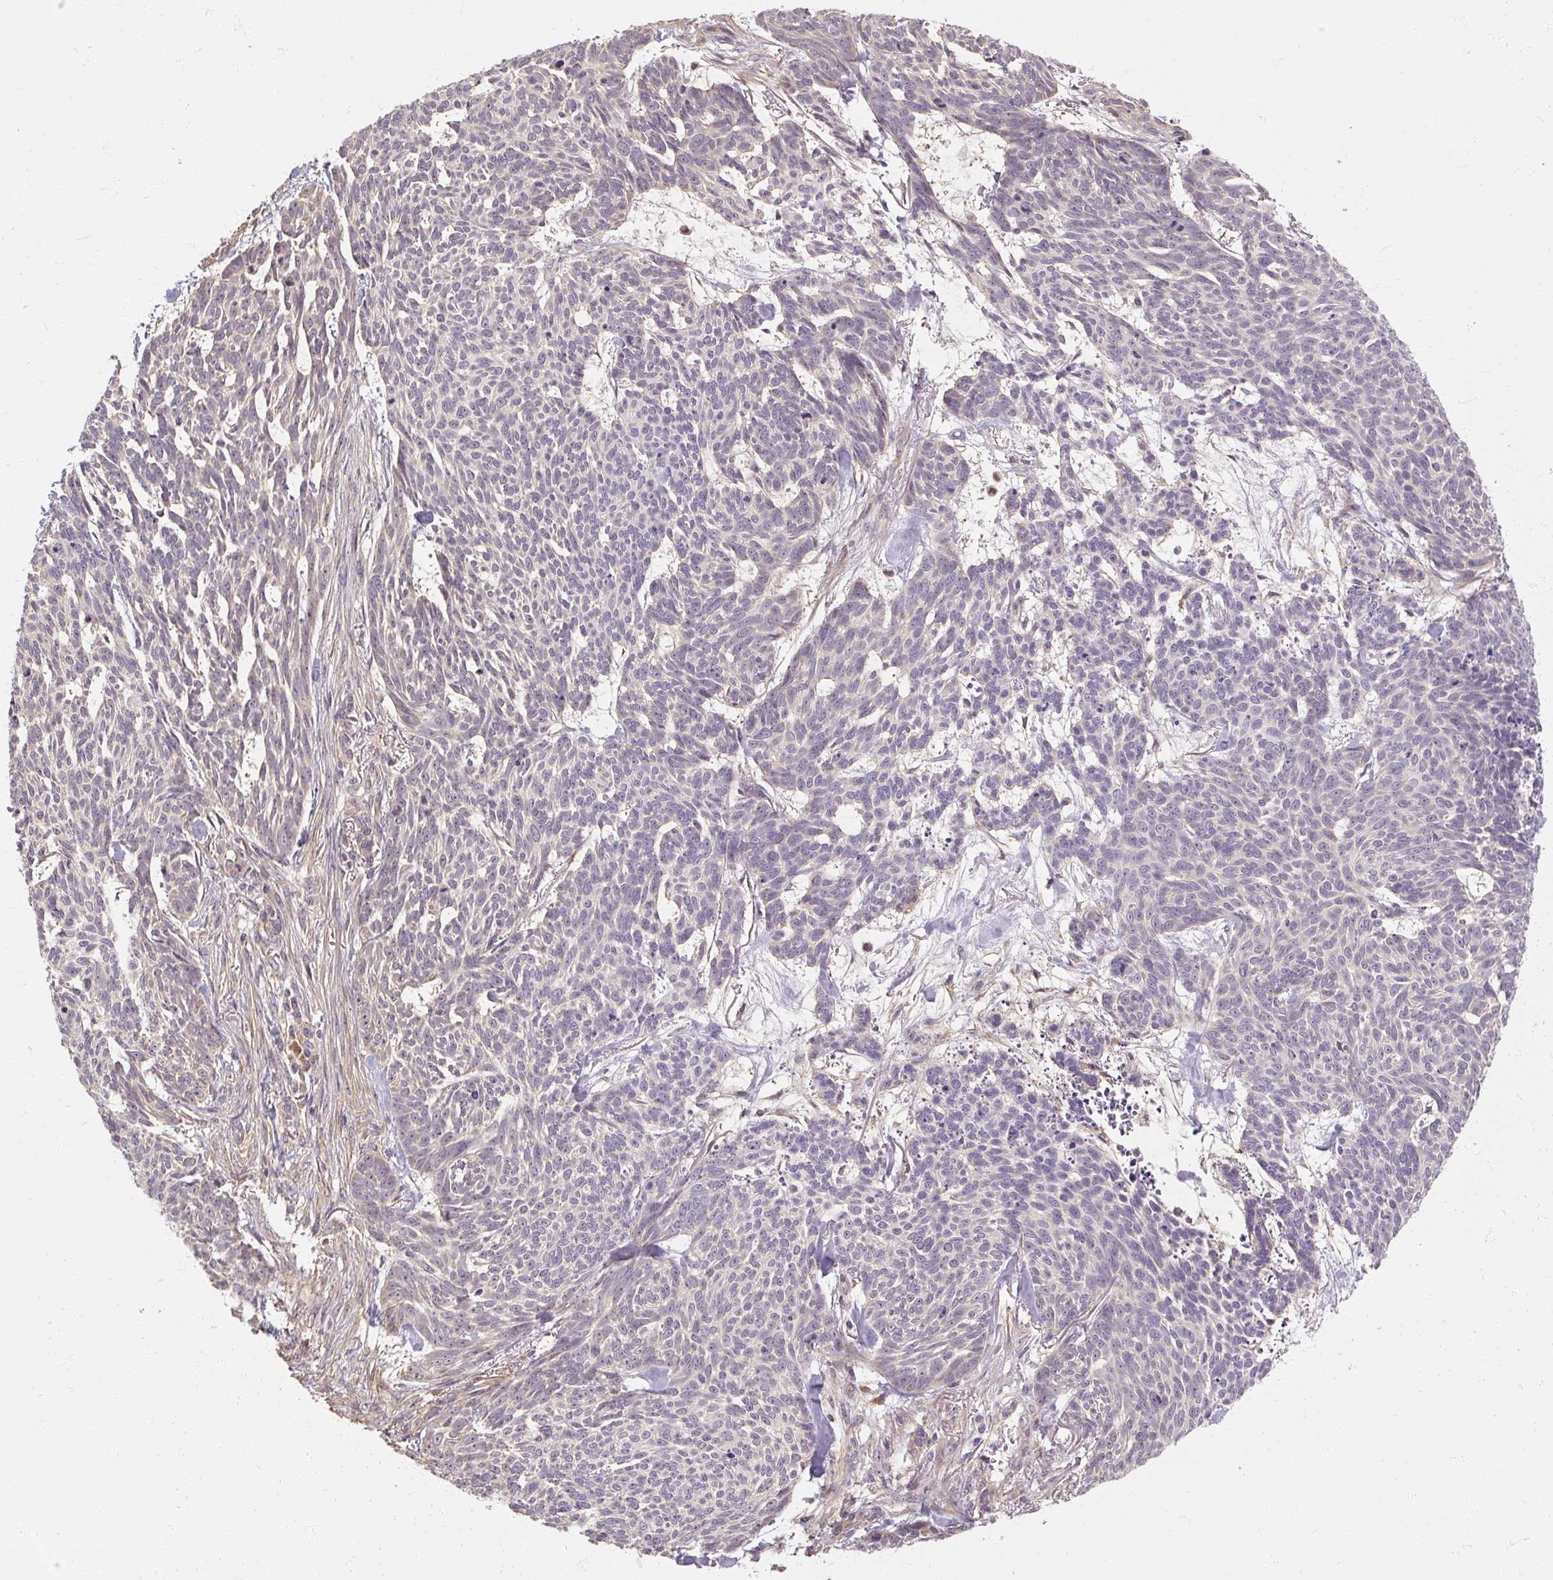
{"staining": {"intensity": "negative", "quantity": "none", "location": "none"}, "tissue": "skin cancer", "cell_type": "Tumor cells", "image_type": "cancer", "snomed": [{"axis": "morphology", "description": "Basal cell carcinoma"}, {"axis": "topography", "description": "Skin"}], "caption": "This image is of basal cell carcinoma (skin) stained with IHC to label a protein in brown with the nuclei are counter-stained blue. There is no staining in tumor cells.", "gene": "RB1CC1", "patient": {"sex": "female", "age": 93}}